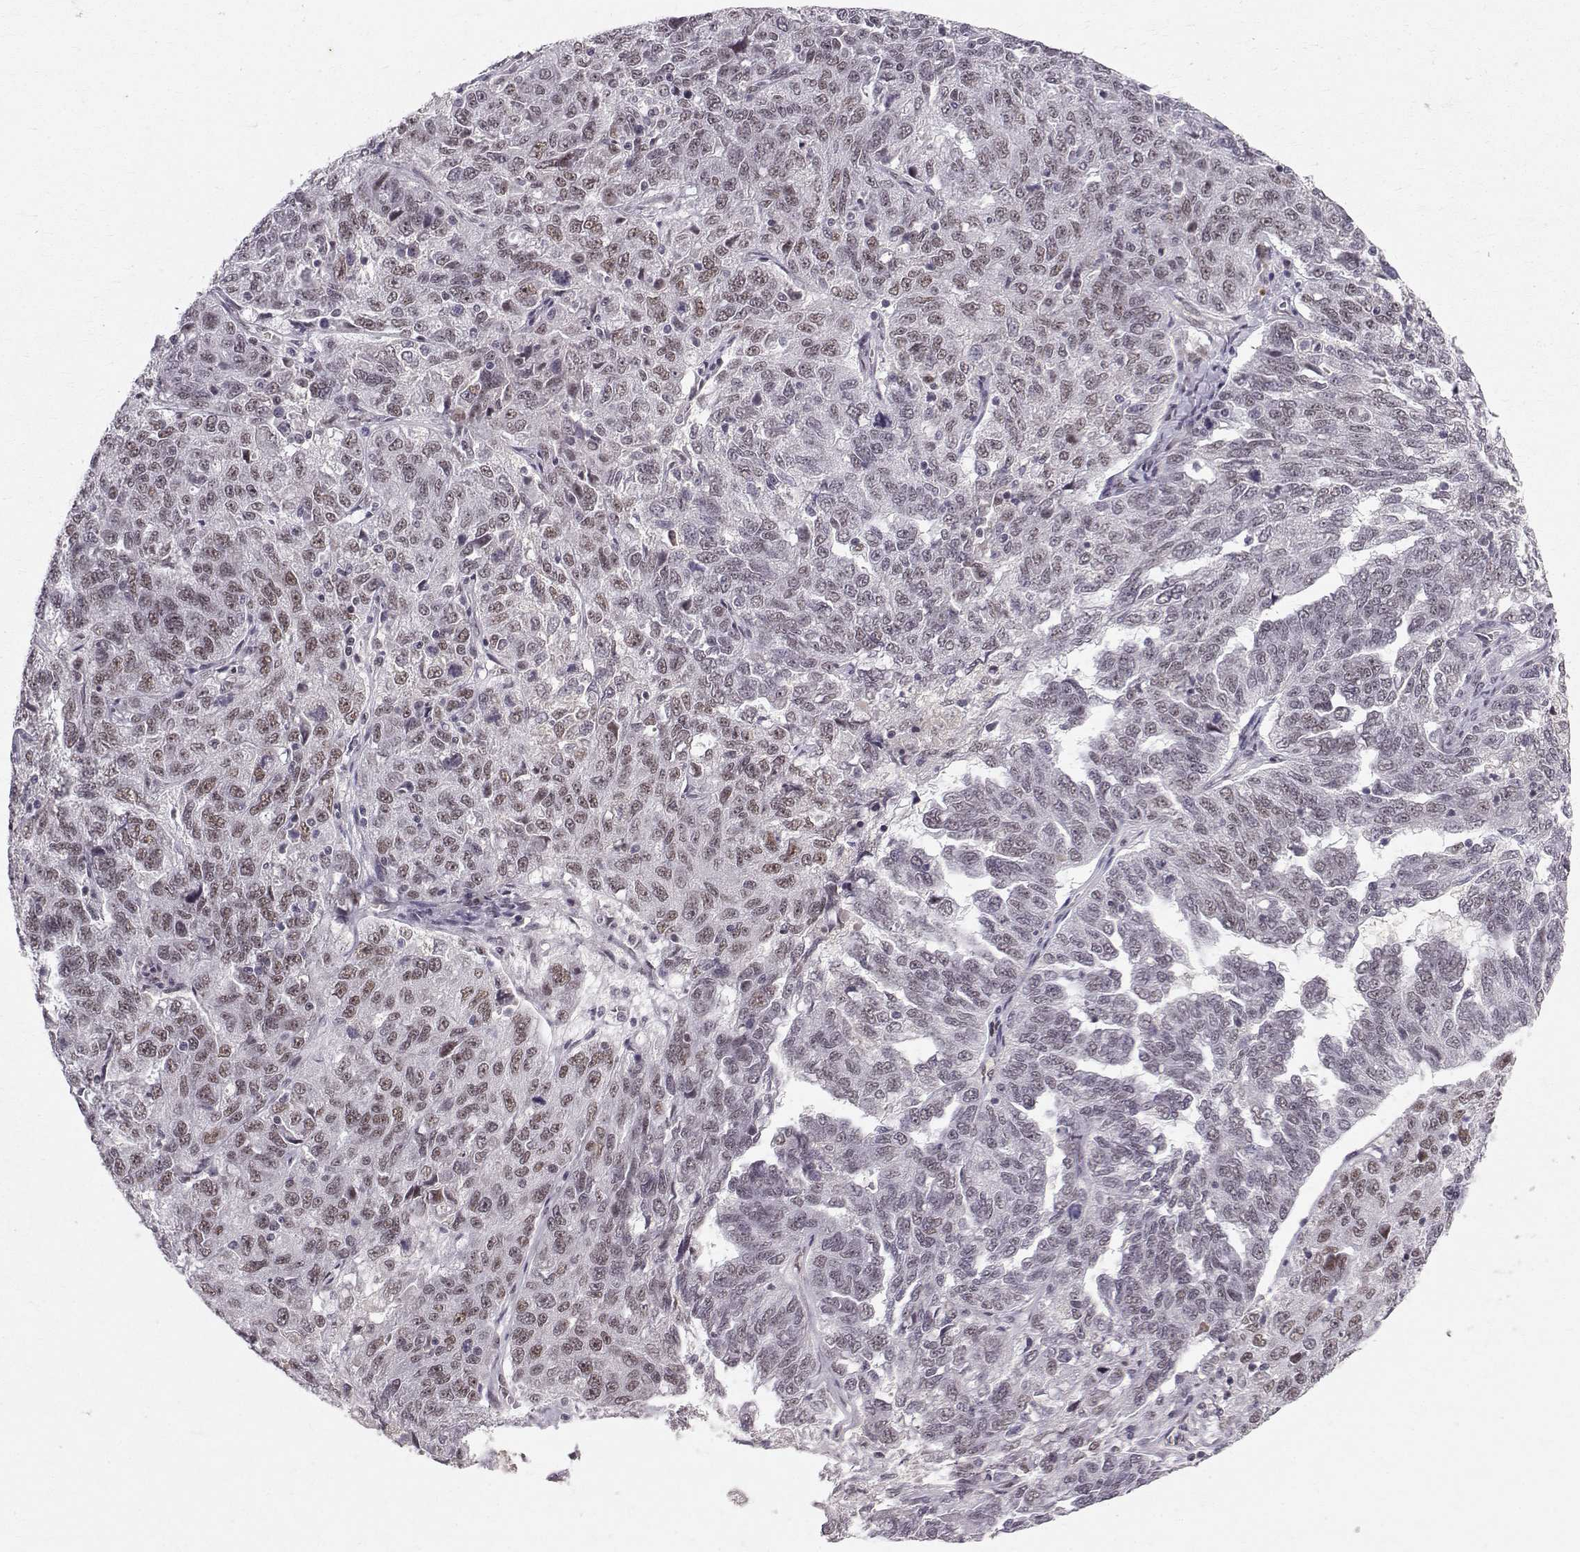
{"staining": {"intensity": "weak", "quantity": "25%-75%", "location": "nuclear"}, "tissue": "ovarian cancer", "cell_type": "Tumor cells", "image_type": "cancer", "snomed": [{"axis": "morphology", "description": "Cystadenocarcinoma, serous, NOS"}, {"axis": "topography", "description": "Ovary"}], "caption": "Tumor cells show low levels of weak nuclear positivity in about 25%-75% of cells in human ovarian serous cystadenocarcinoma.", "gene": "RPP38", "patient": {"sex": "female", "age": 71}}